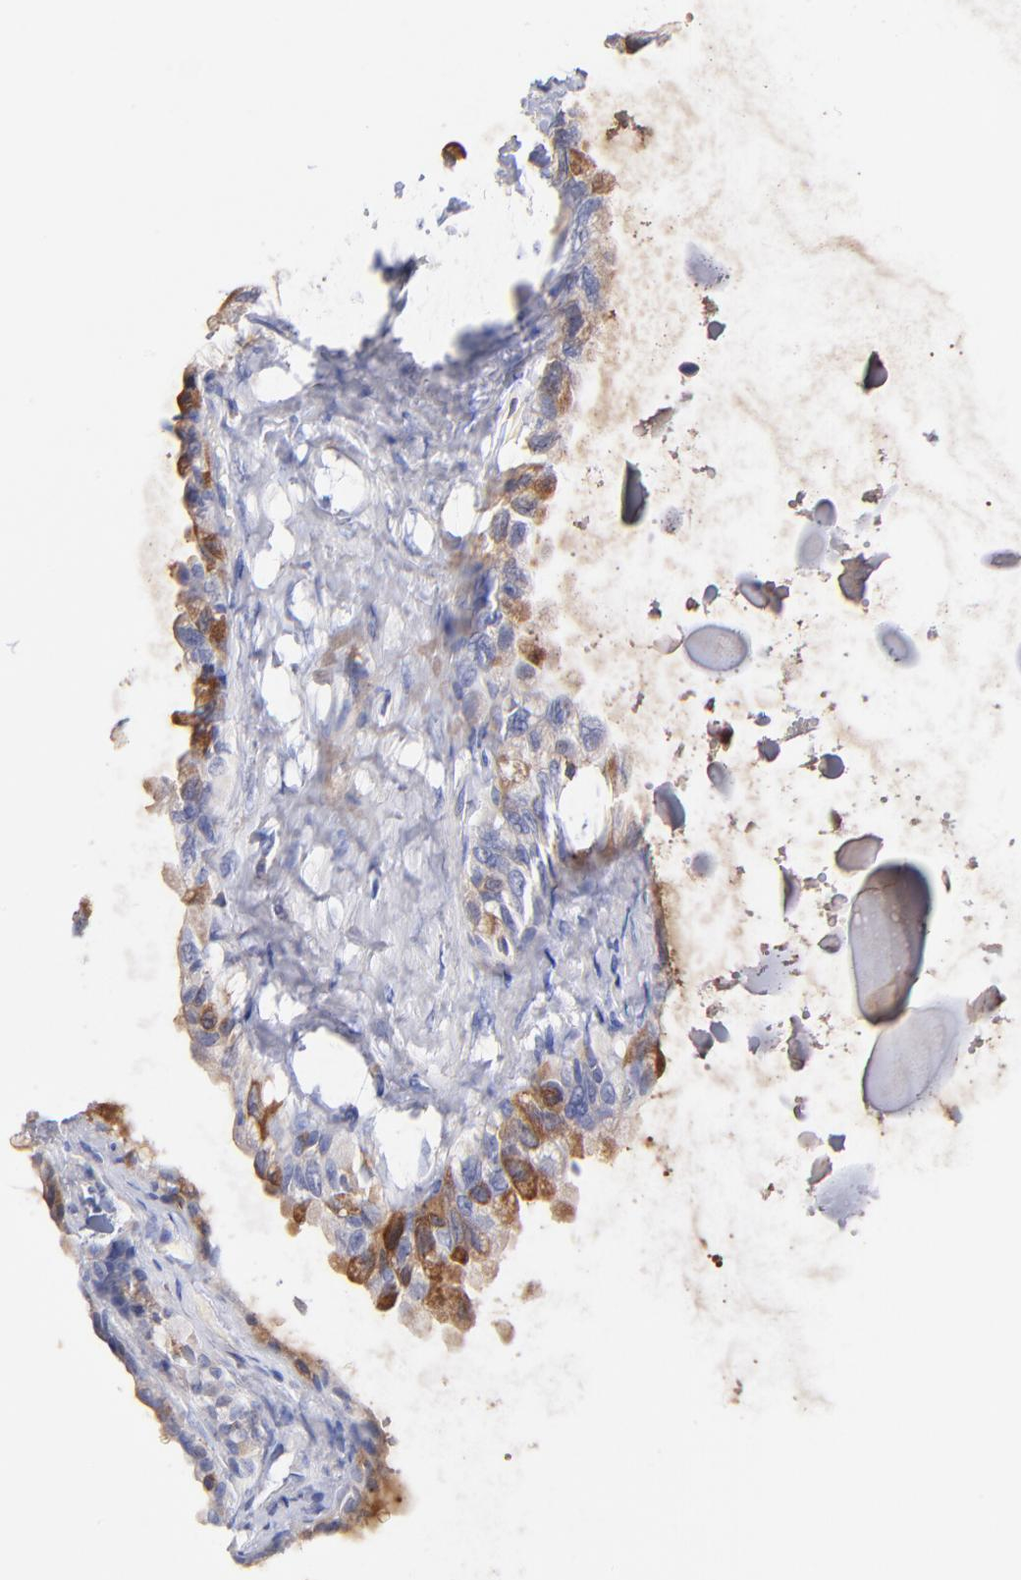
{"staining": {"intensity": "moderate", "quantity": "25%-75%", "location": "cytoplasmic/membranous"}, "tissue": "seminal vesicle", "cell_type": "Glandular cells", "image_type": "normal", "snomed": [{"axis": "morphology", "description": "Normal tissue, NOS"}, {"axis": "morphology", "description": "Inflammation, NOS"}, {"axis": "topography", "description": "Urinary bladder"}, {"axis": "topography", "description": "Prostate"}, {"axis": "topography", "description": "Seminal veicle"}], "caption": "A brown stain highlights moderate cytoplasmic/membranous expression of a protein in glandular cells of normal seminal vesicle. The protein is shown in brown color, while the nuclei are stained blue.", "gene": "KREMEN2", "patient": {"sex": "male", "age": 82}}